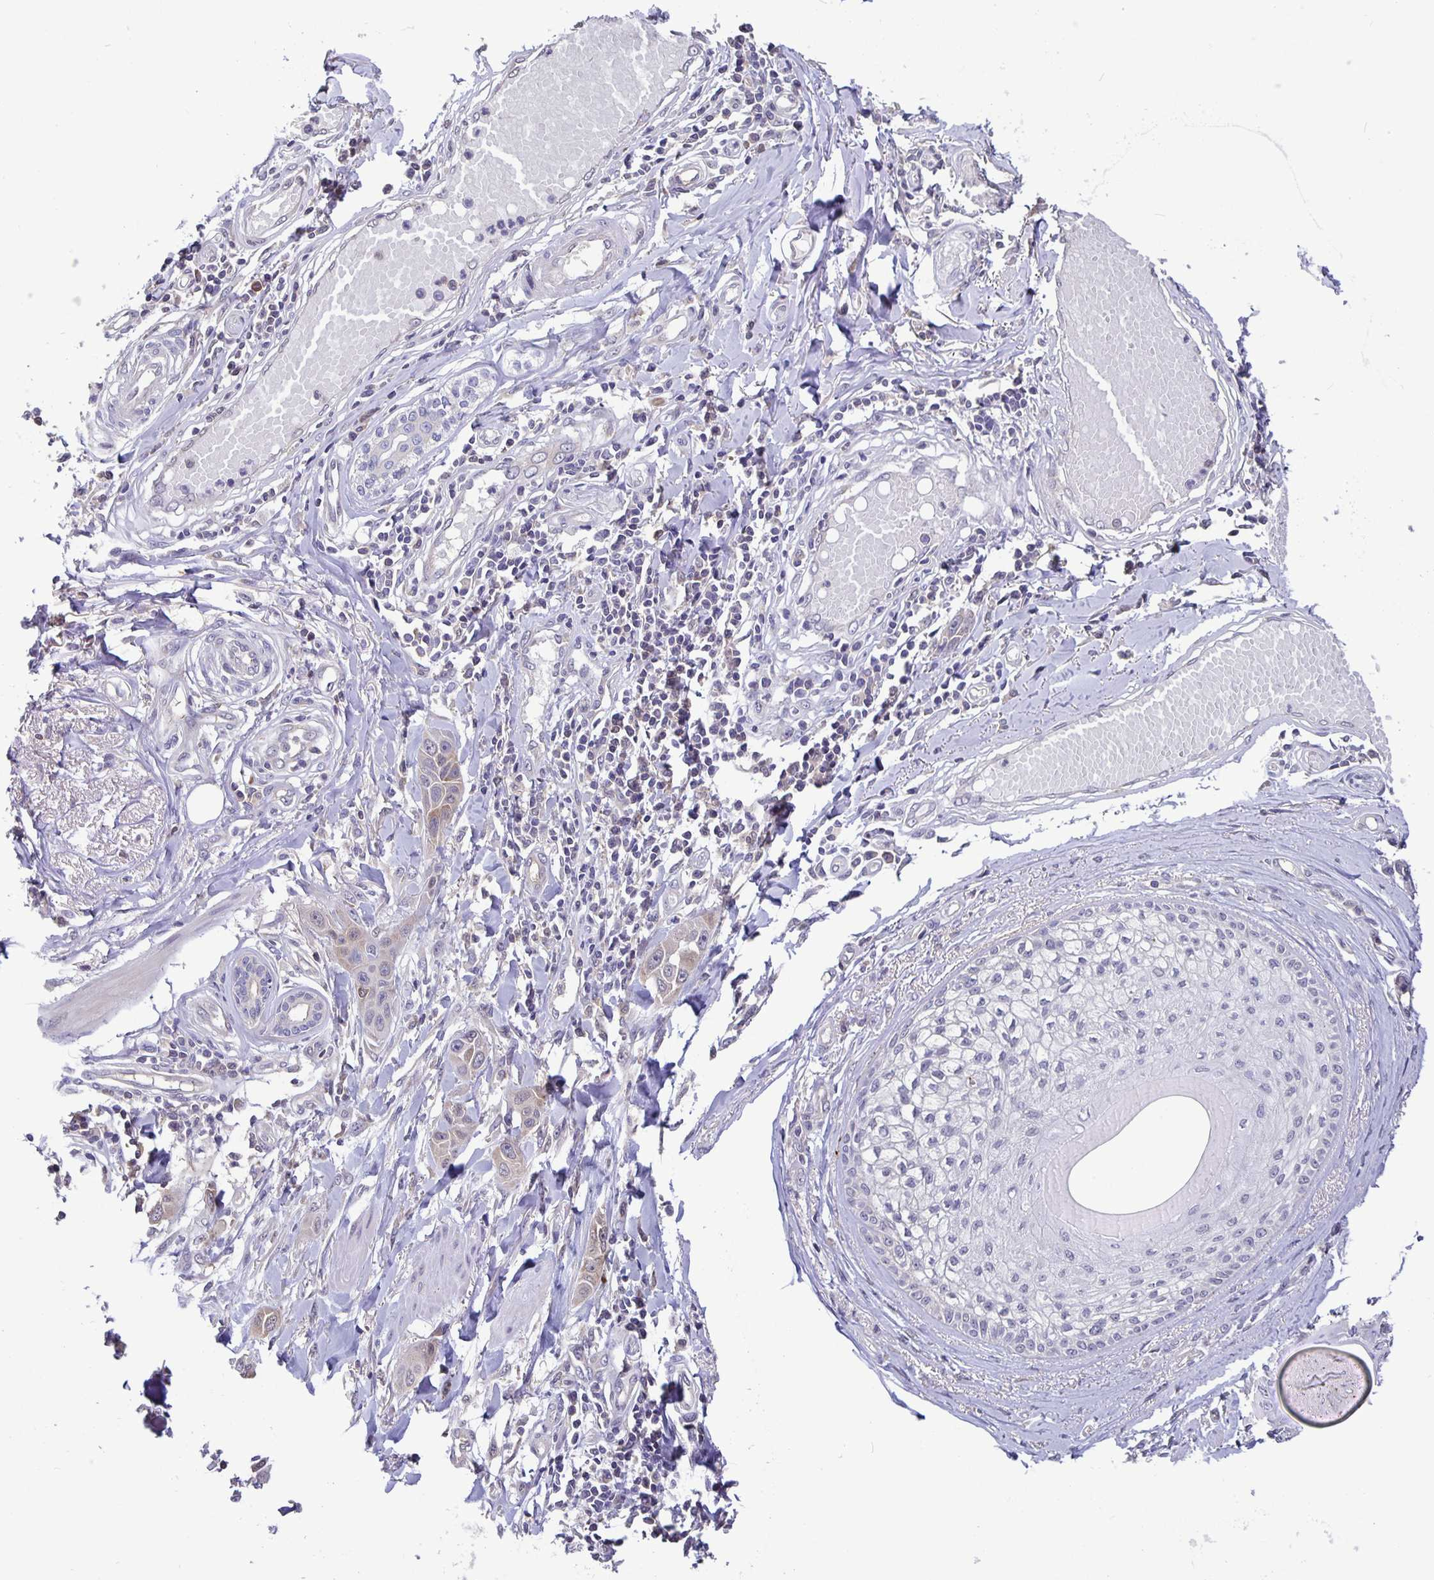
{"staining": {"intensity": "weak", "quantity": "<25%", "location": "cytoplasmic/membranous"}, "tissue": "skin cancer", "cell_type": "Tumor cells", "image_type": "cancer", "snomed": [{"axis": "morphology", "description": "Squamous cell carcinoma, NOS"}, {"axis": "topography", "description": "Skin"}], "caption": "A micrograph of skin squamous cell carcinoma stained for a protein demonstrates no brown staining in tumor cells.", "gene": "FEM1C", "patient": {"sex": "female", "age": 69}}